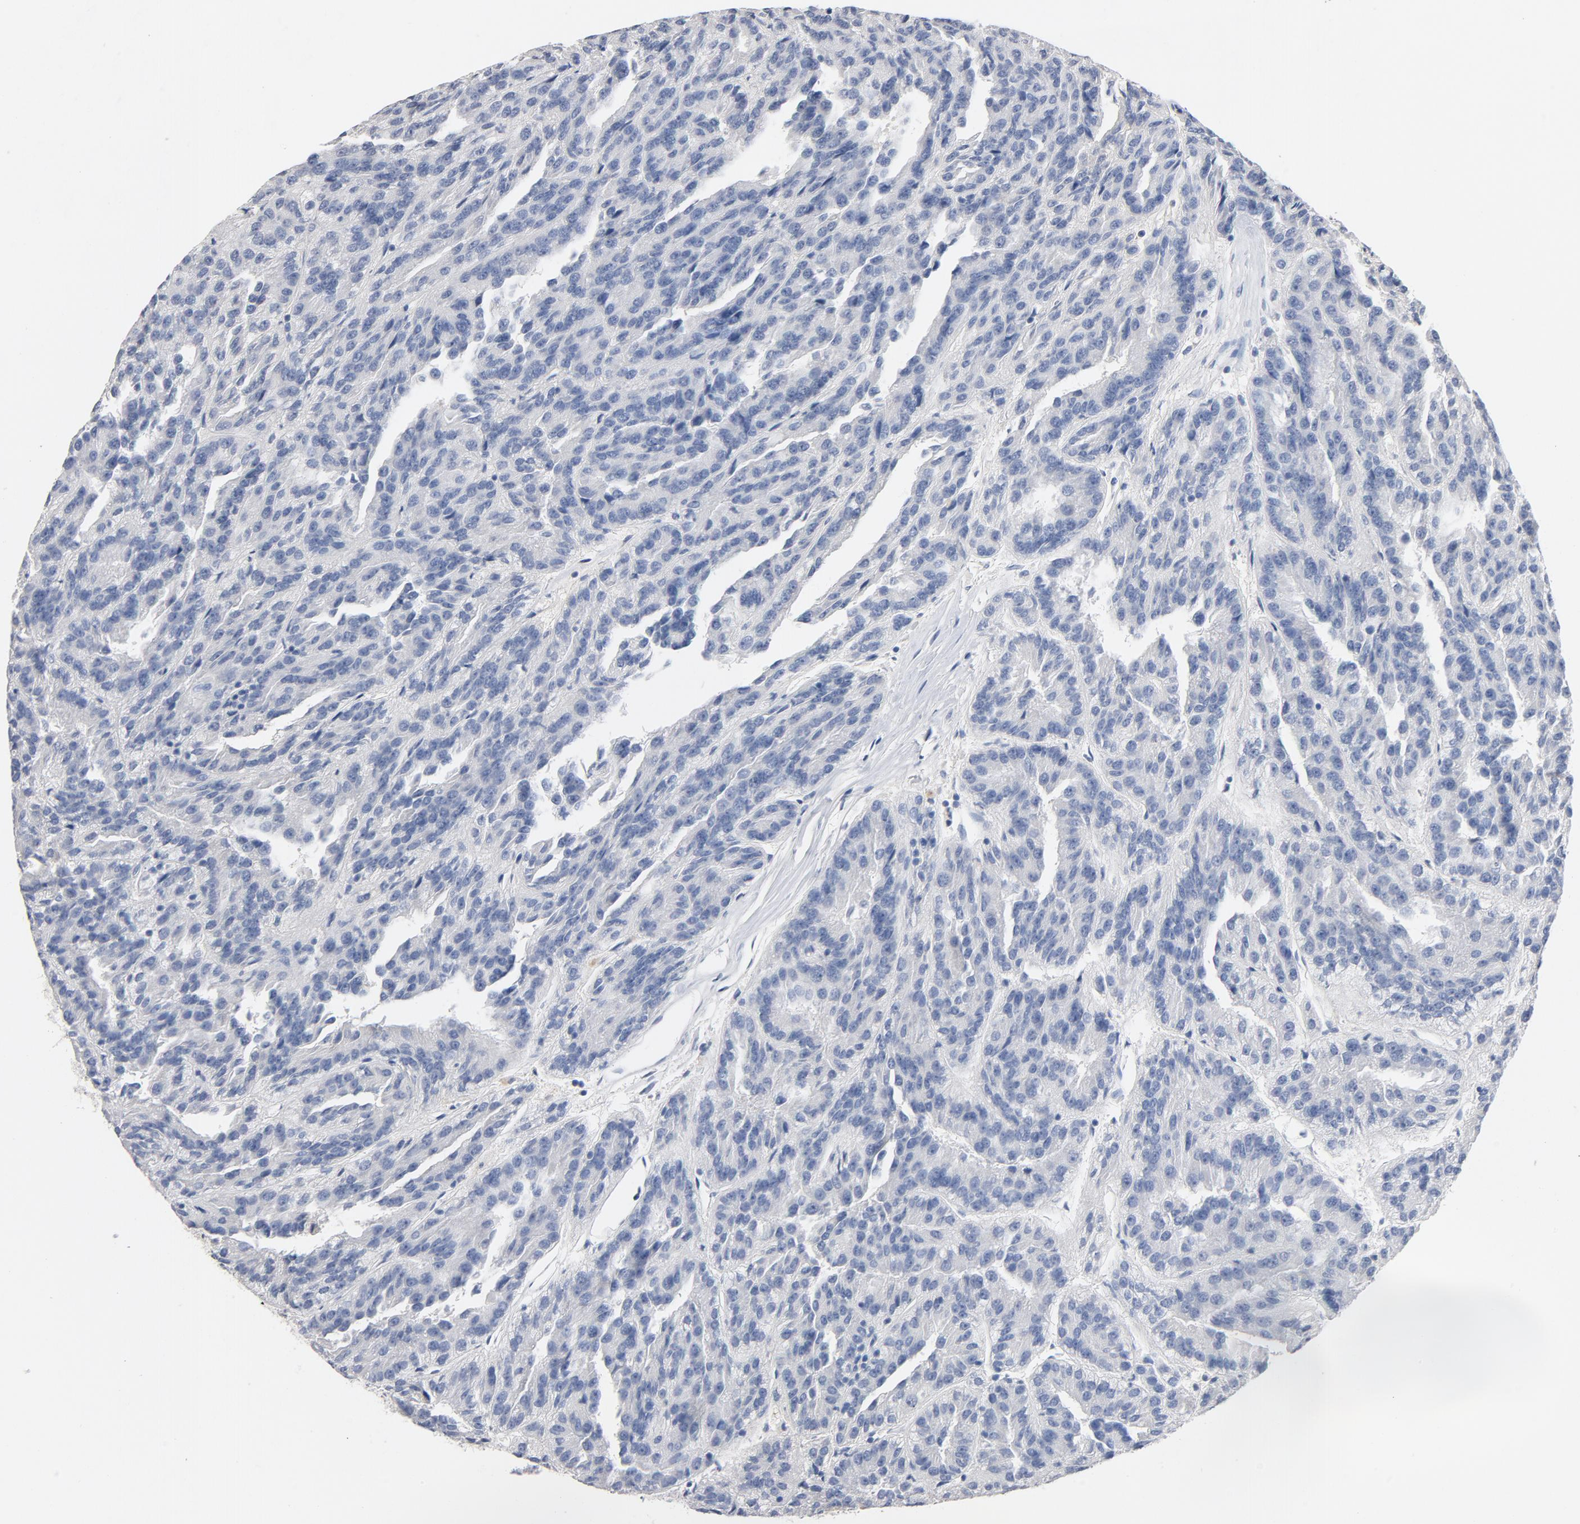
{"staining": {"intensity": "negative", "quantity": "none", "location": "none"}, "tissue": "renal cancer", "cell_type": "Tumor cells", "image_type": "cancer", "snomed": [{"axis": "morphology", "description": "Adenocarcinoma, NOS"}, {"axis": "topography", "description": "Kidney"}], "caption": "The IHC photomicrograph has no significant expression in tumor cells of renal adenocarcinoma tissue.", "gene": "ZCCHC13", "patient": {"sex": "male", "age": 46}}